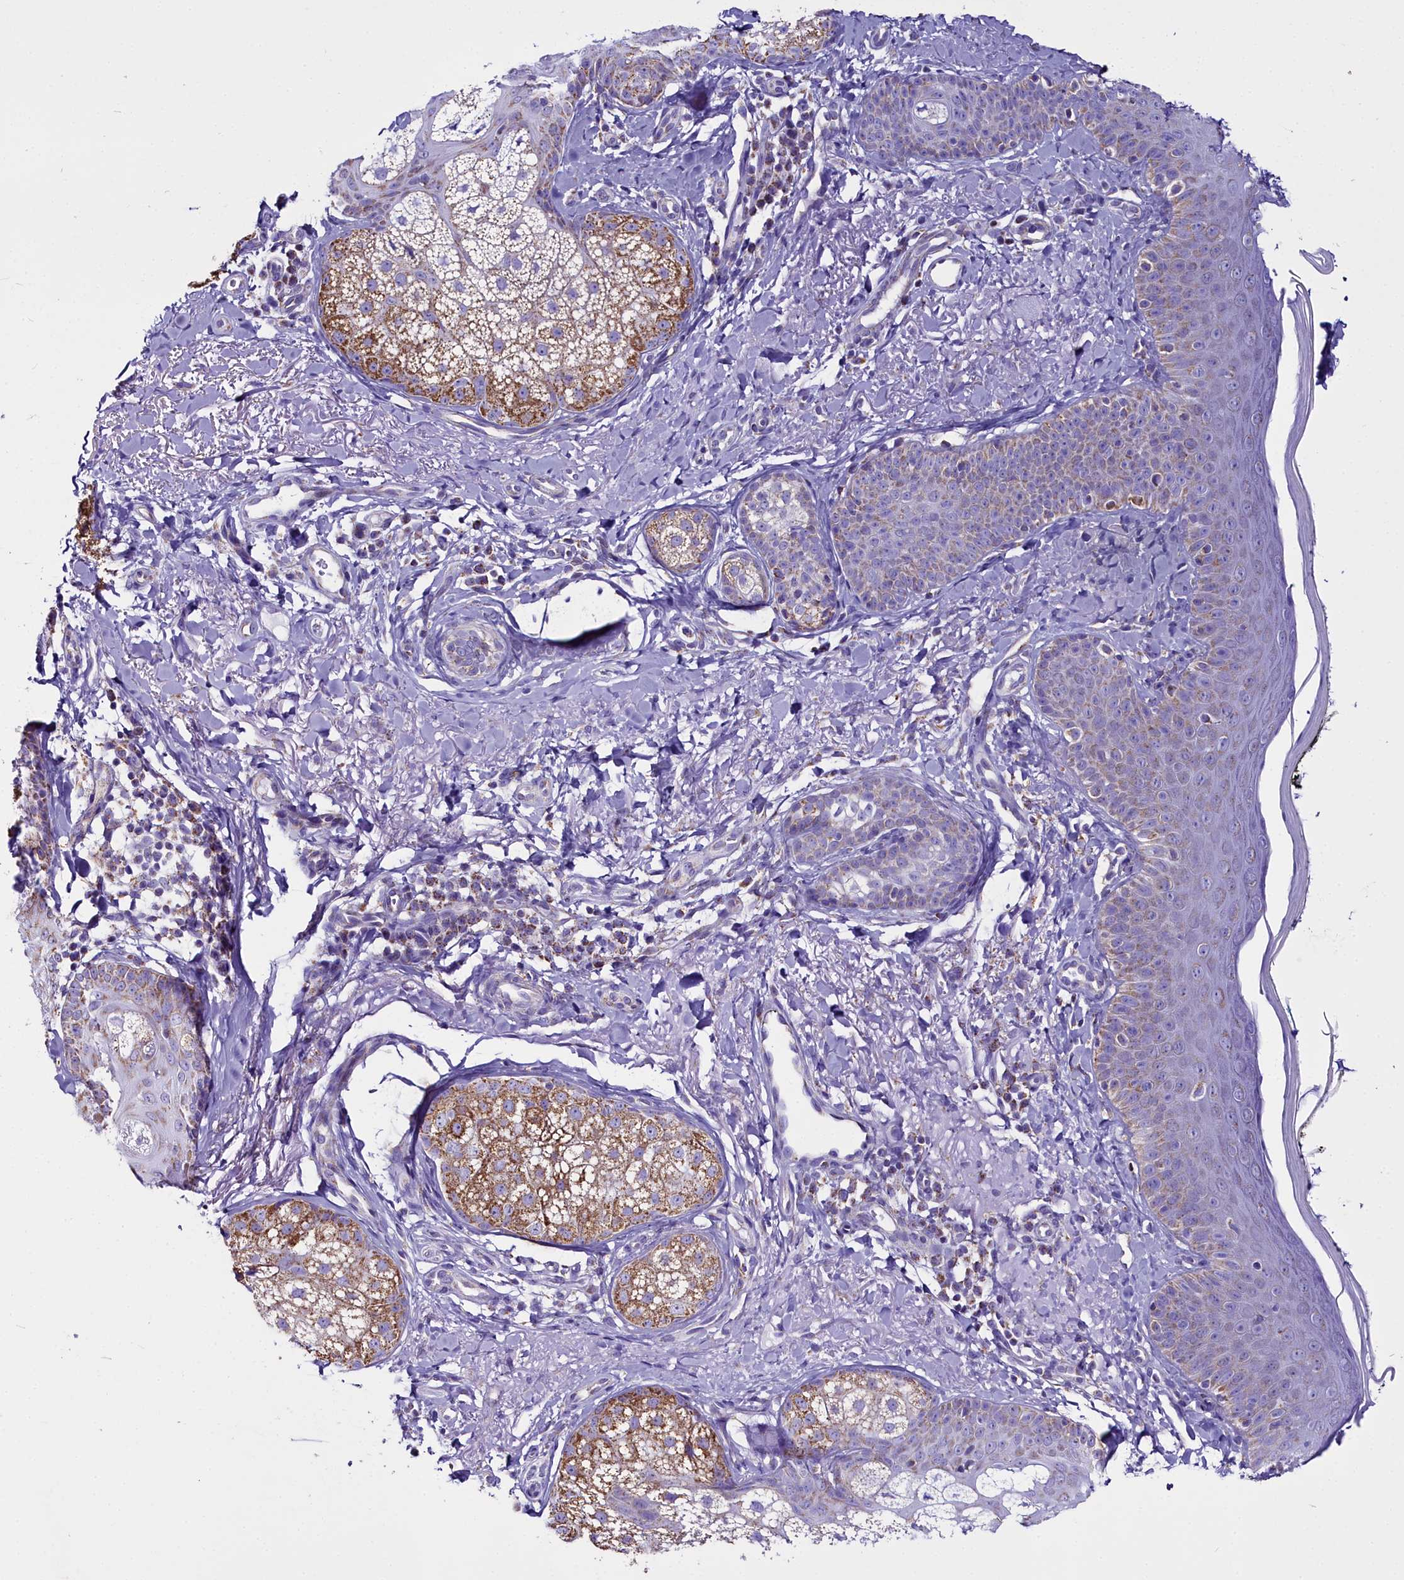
{"staining": {"intensity": "negative", "quantity": "none", "location": "none"}, "tissue": "skin", "cell_type": "Fibroblasts", "image_type": "normal", "snomed": [{"axis": "morphology", "description": "Normal tissue, NOS"}, {"axis": "topography", "description": "Skin"}], "caption": "The micrograph shows no significant expression in fibroblasts of skin.", "gene": "WDFY3", "patient": {"sex": "male", "age": 57}}